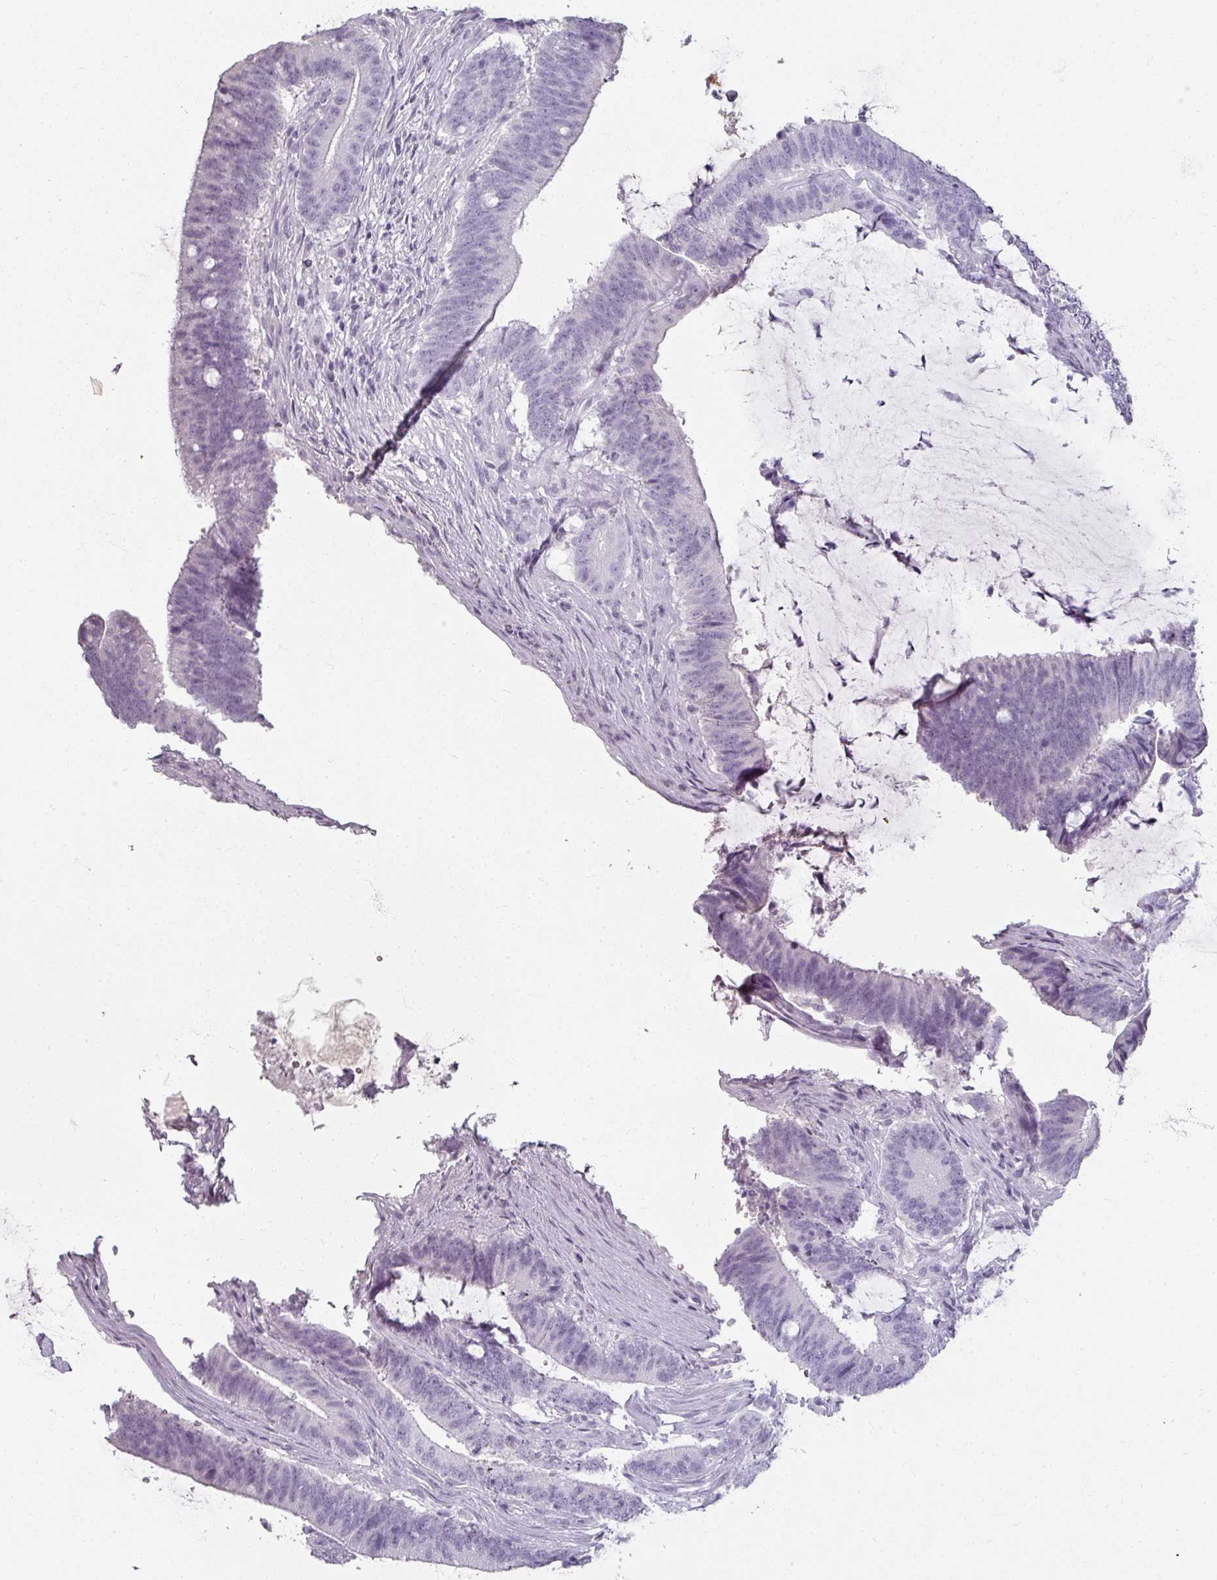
{"staining": {"intensity": "negative", "quantity": "none", "location": "none"}, "tissue": "colorectal cancer", "cell_type": "Tumor cells", "image_type": "cancer", "snomed": [{"axis": "morphology", "description": "Adenocarcinoma, NOS"}, {"axis": "topography", "description": "Colon"}], "caption": "Tumor cells are negative for protein expression in human adenocarcinoma (colorectal).", "gene": "REG3G", "patient": {"sex": "female", "age": 43}}